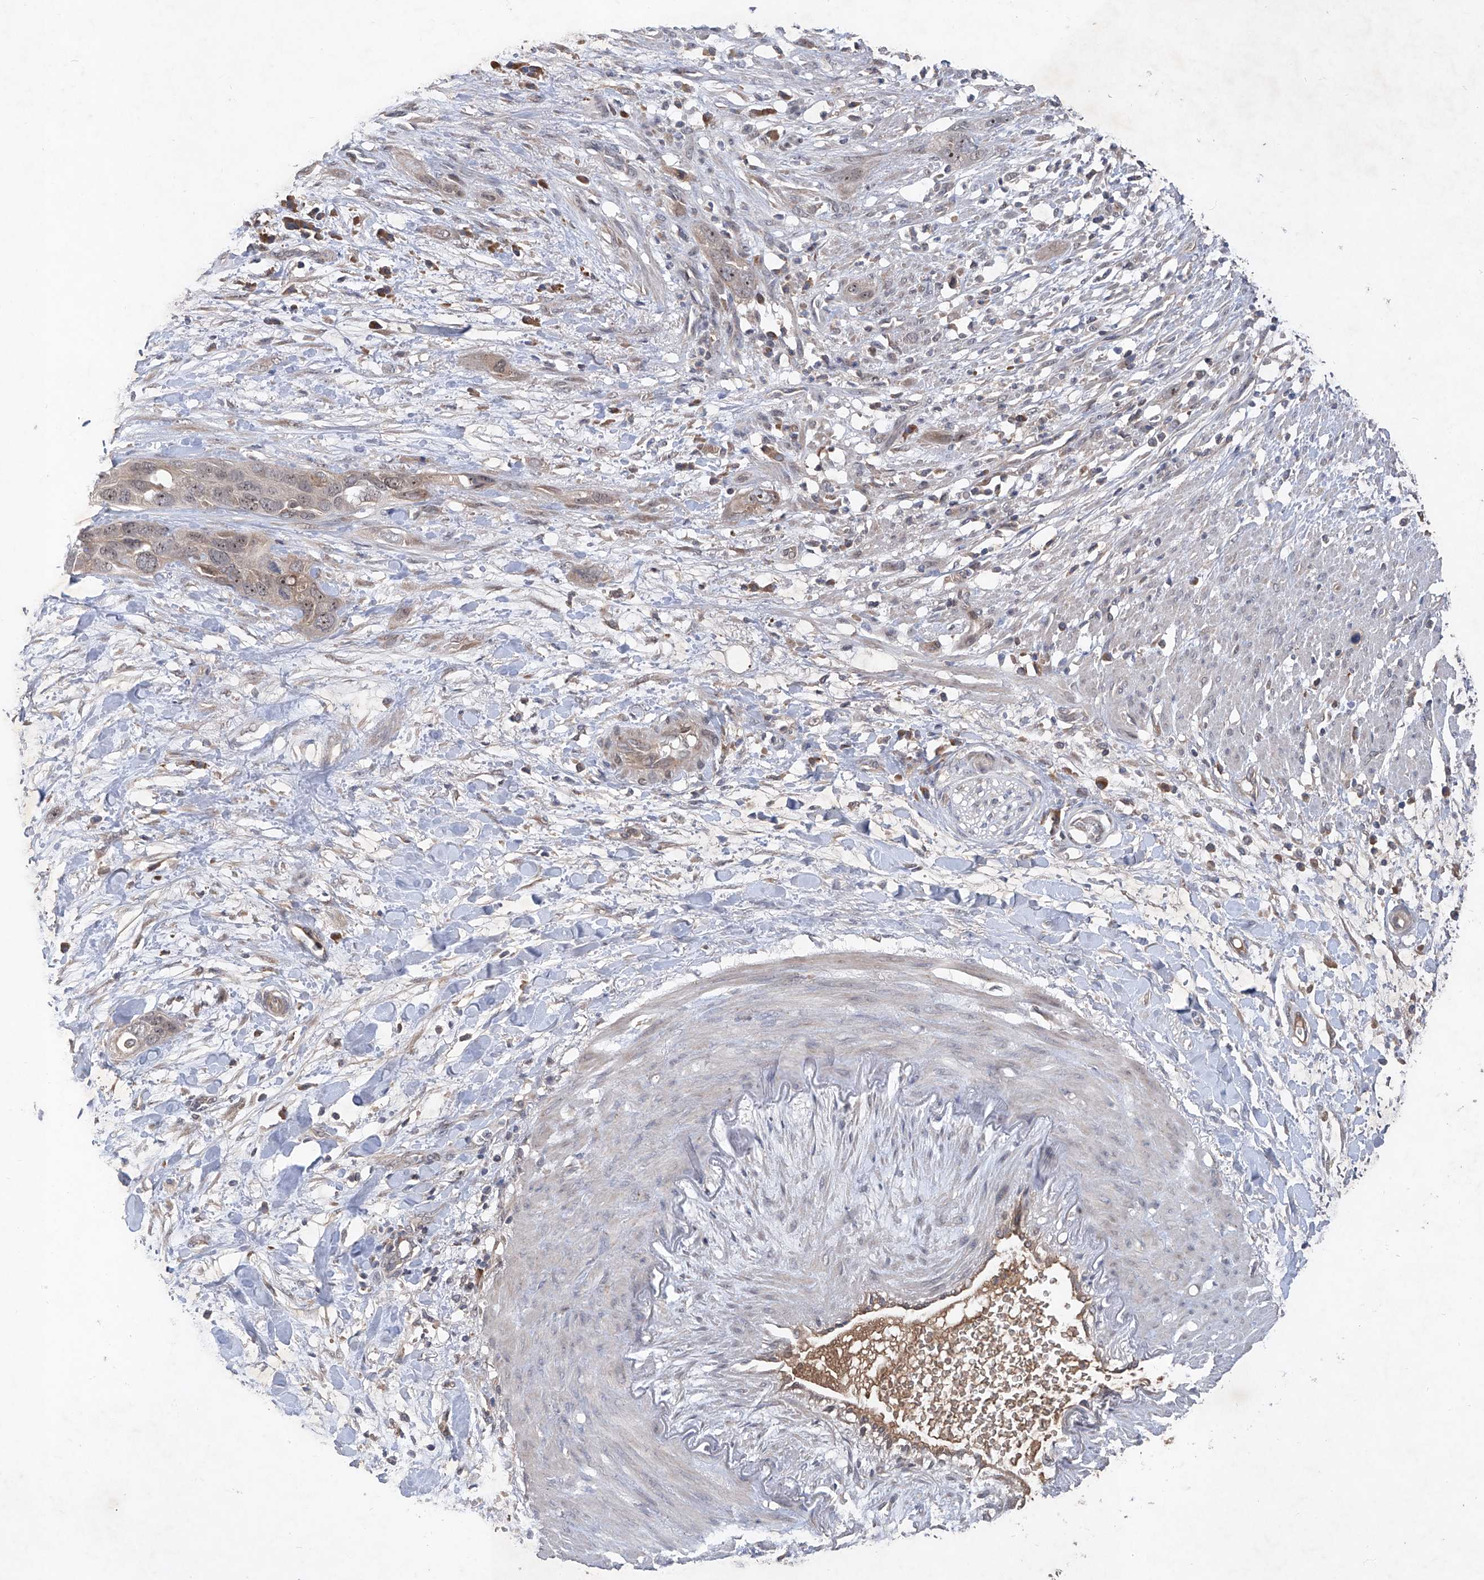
{"staining": {"intensity": "weak", "quantity": "25%-75%", "location": "nuclear"}, "tissue": "pancreatic cancer", "cell_type": "Tumor cells", "image_type": "cancer", "snomed": [{"axis": "morphology", "description": "Adenocarcinoma, NOS"}, {"axis": "topography", "description": "Pancreas"}], "caption": "IHC (DAB (3,3'-diaminobenzidine)) staining of adenocarcinoma (pancreatic) reveals weak nuclear protein positivity in about 25%-75% of tumor cells. (DAB IHC, brown staining for protein, blue staining for nuclei).", "gene": "FAM135A", "patient": {"sex": "female", "age": 60}}